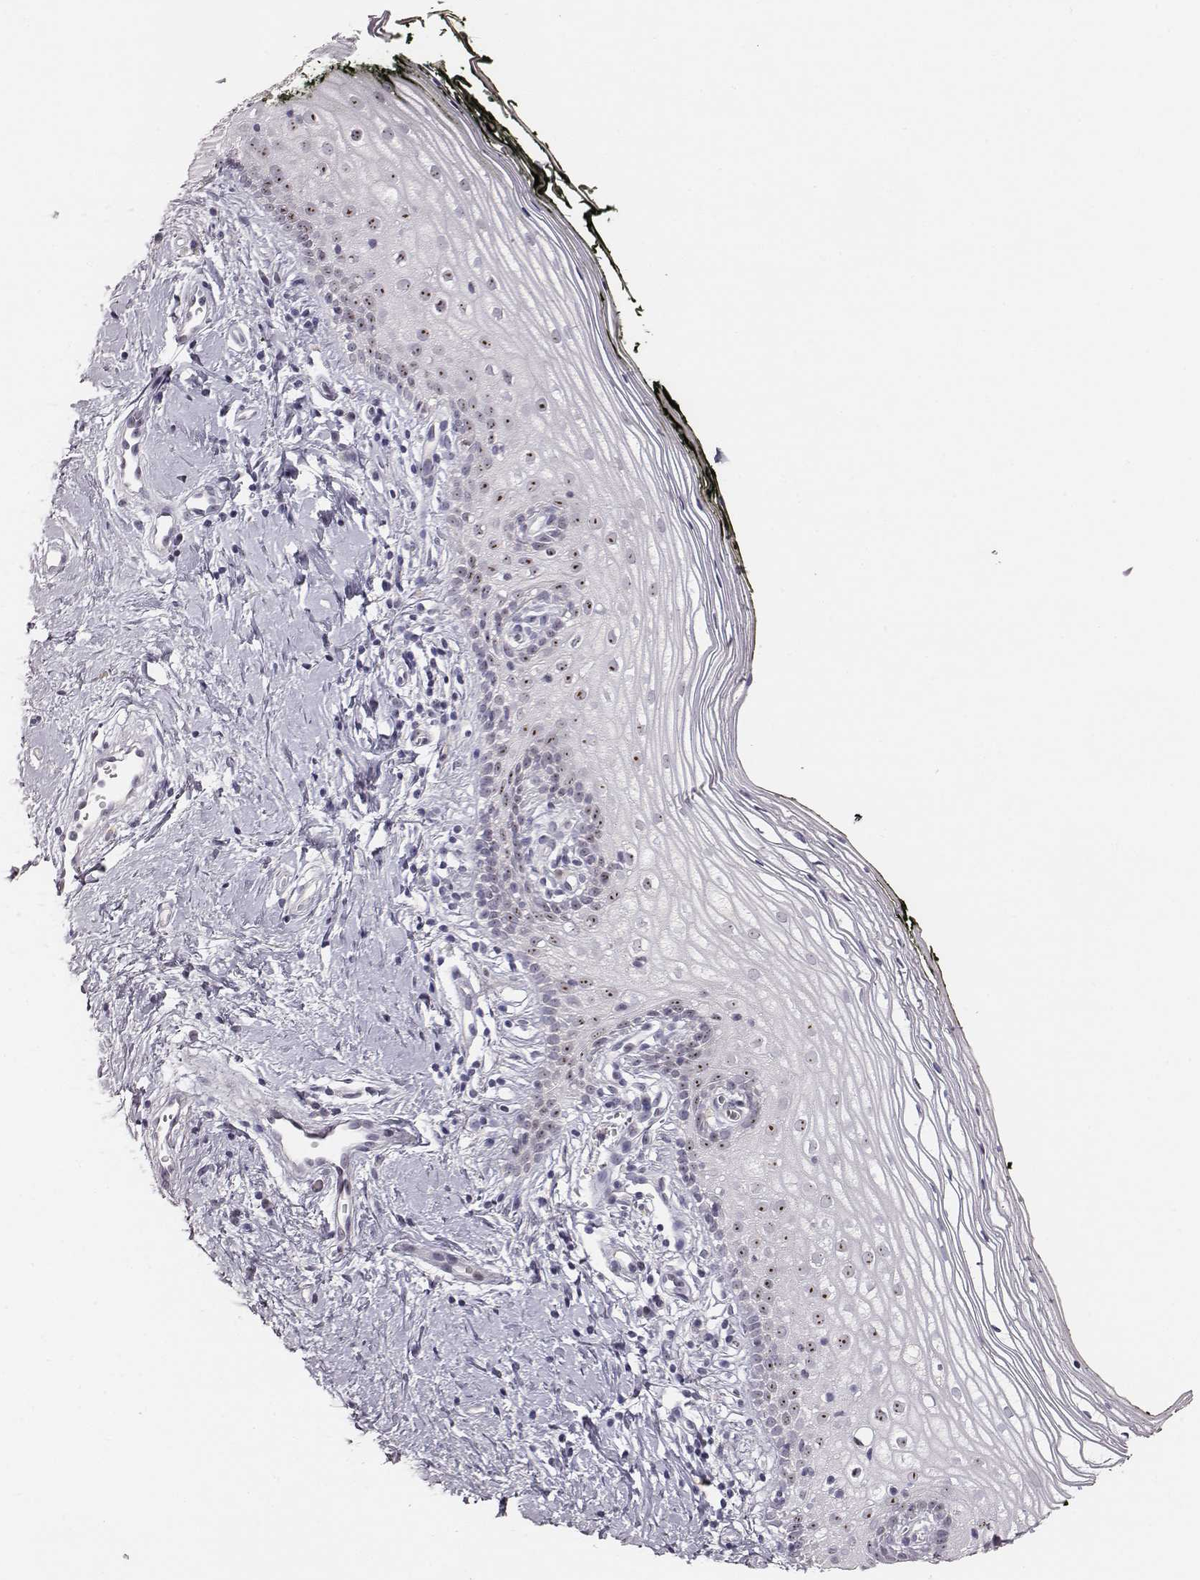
{"staining": {"intensity": "moderate", "quantity": "<25%", "location": "nuclear"}, "tissue": "vagina", "cell_type": "Squamous epithelial cells", "image_type": "normal", "snomed": [{"axis": "morphology", "description": "Normal tissue, NOS"}, {"axis": "topography", "description": "Vagina"}], "caption": "Human vagina stained with a protein marker demonstrates moderate staining in squamous epithelial cells.", "gene": "NIFK", "patient": {"sex": "female", "age": 47}}